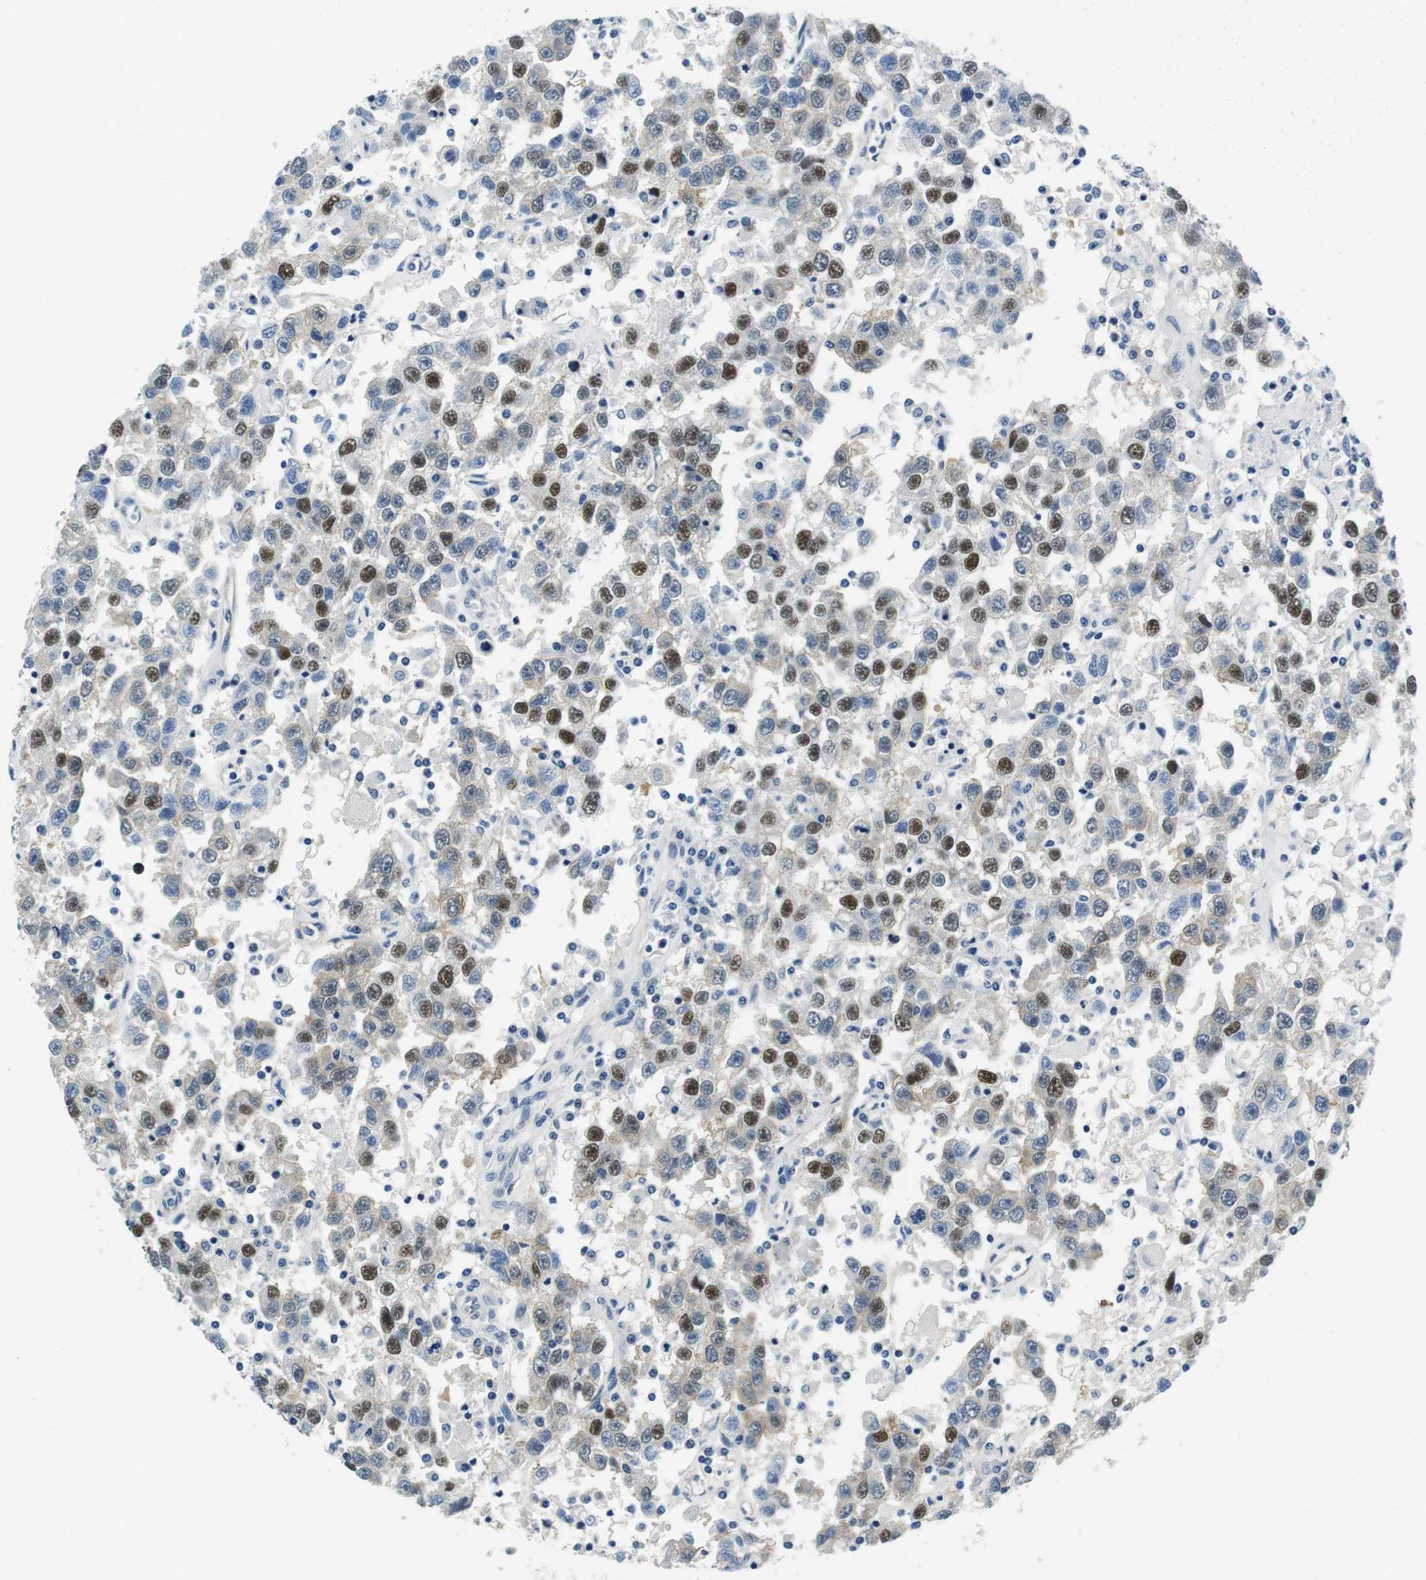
{"staining": {"intensity": "strong", "quantity": "25%-75%", "location": "nuclear"}, "tissue": "testis cancer", "cell_type": "Tumor cells", "image_type": "cancer", "snomed": [{"axis": "morphology", "description": "Seminoma, NOS"}, {"axis": "topography", "description": "Testis"}], "caption": "Testis cancer was stained to show a protein in brown. There is high levels of strong nuclear positivity in approximately 25%-75% of tumor cells.", "gene": "KCNJ5", "patient": {"sex": "male", "age": 41}}